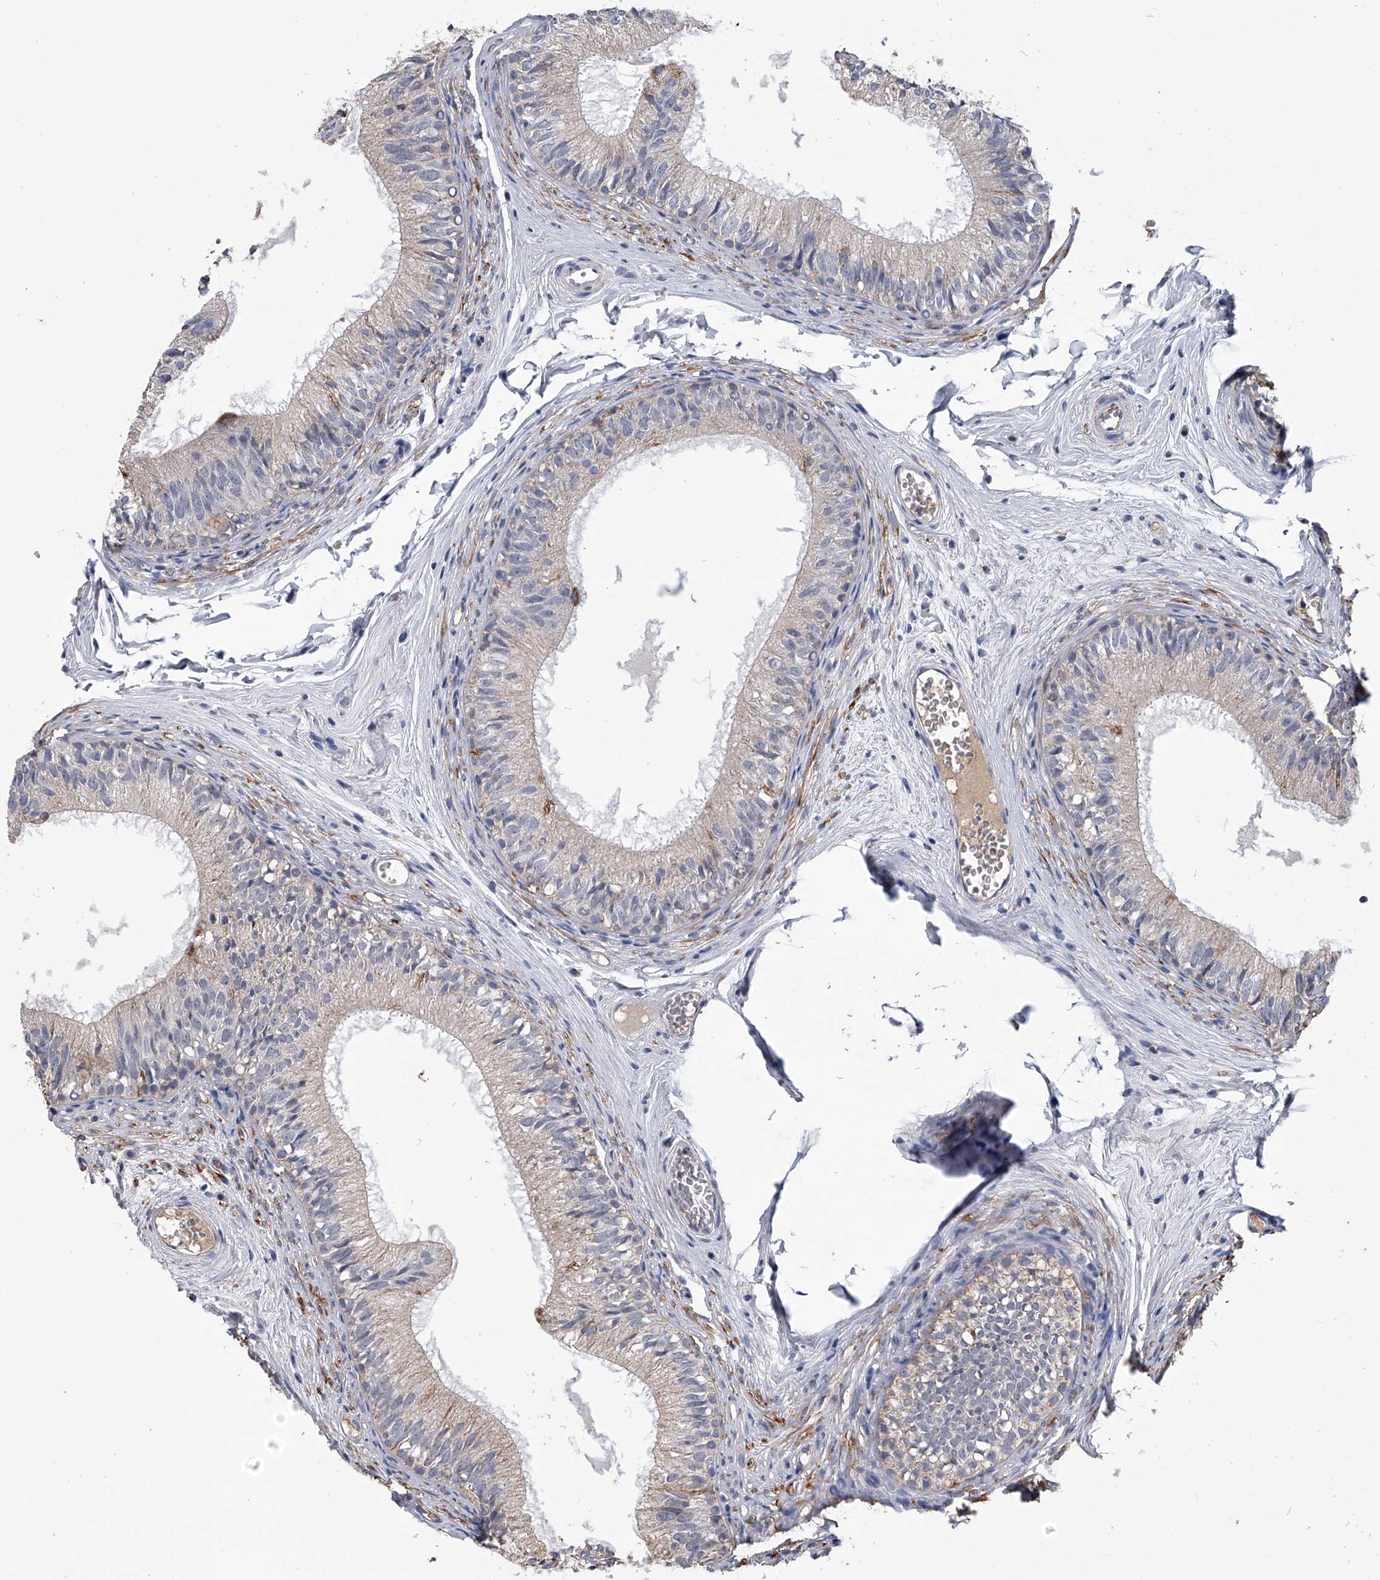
{"staining": {"intensity": "negative", "quantity": "none", "location": "none"}, "tissue": "epididymis", "cell_type": "Glandular cells", "image_type": "normal", "snomed": [{"axis": "morphology", "description": "Normal tissue, NOS"}, {"axis": "morphology", "description": "Seminoma in situ"}, {"axis": "topography", "description": "Testis"}, {"axis": "topography", "description": "Epididymis"}], "caption": "Immunohistochemical staining of normal epididymis reveals no significant positivity in glandular cells.", "gene": "OAT", "patient": {"sex": "male", "age": 28}}